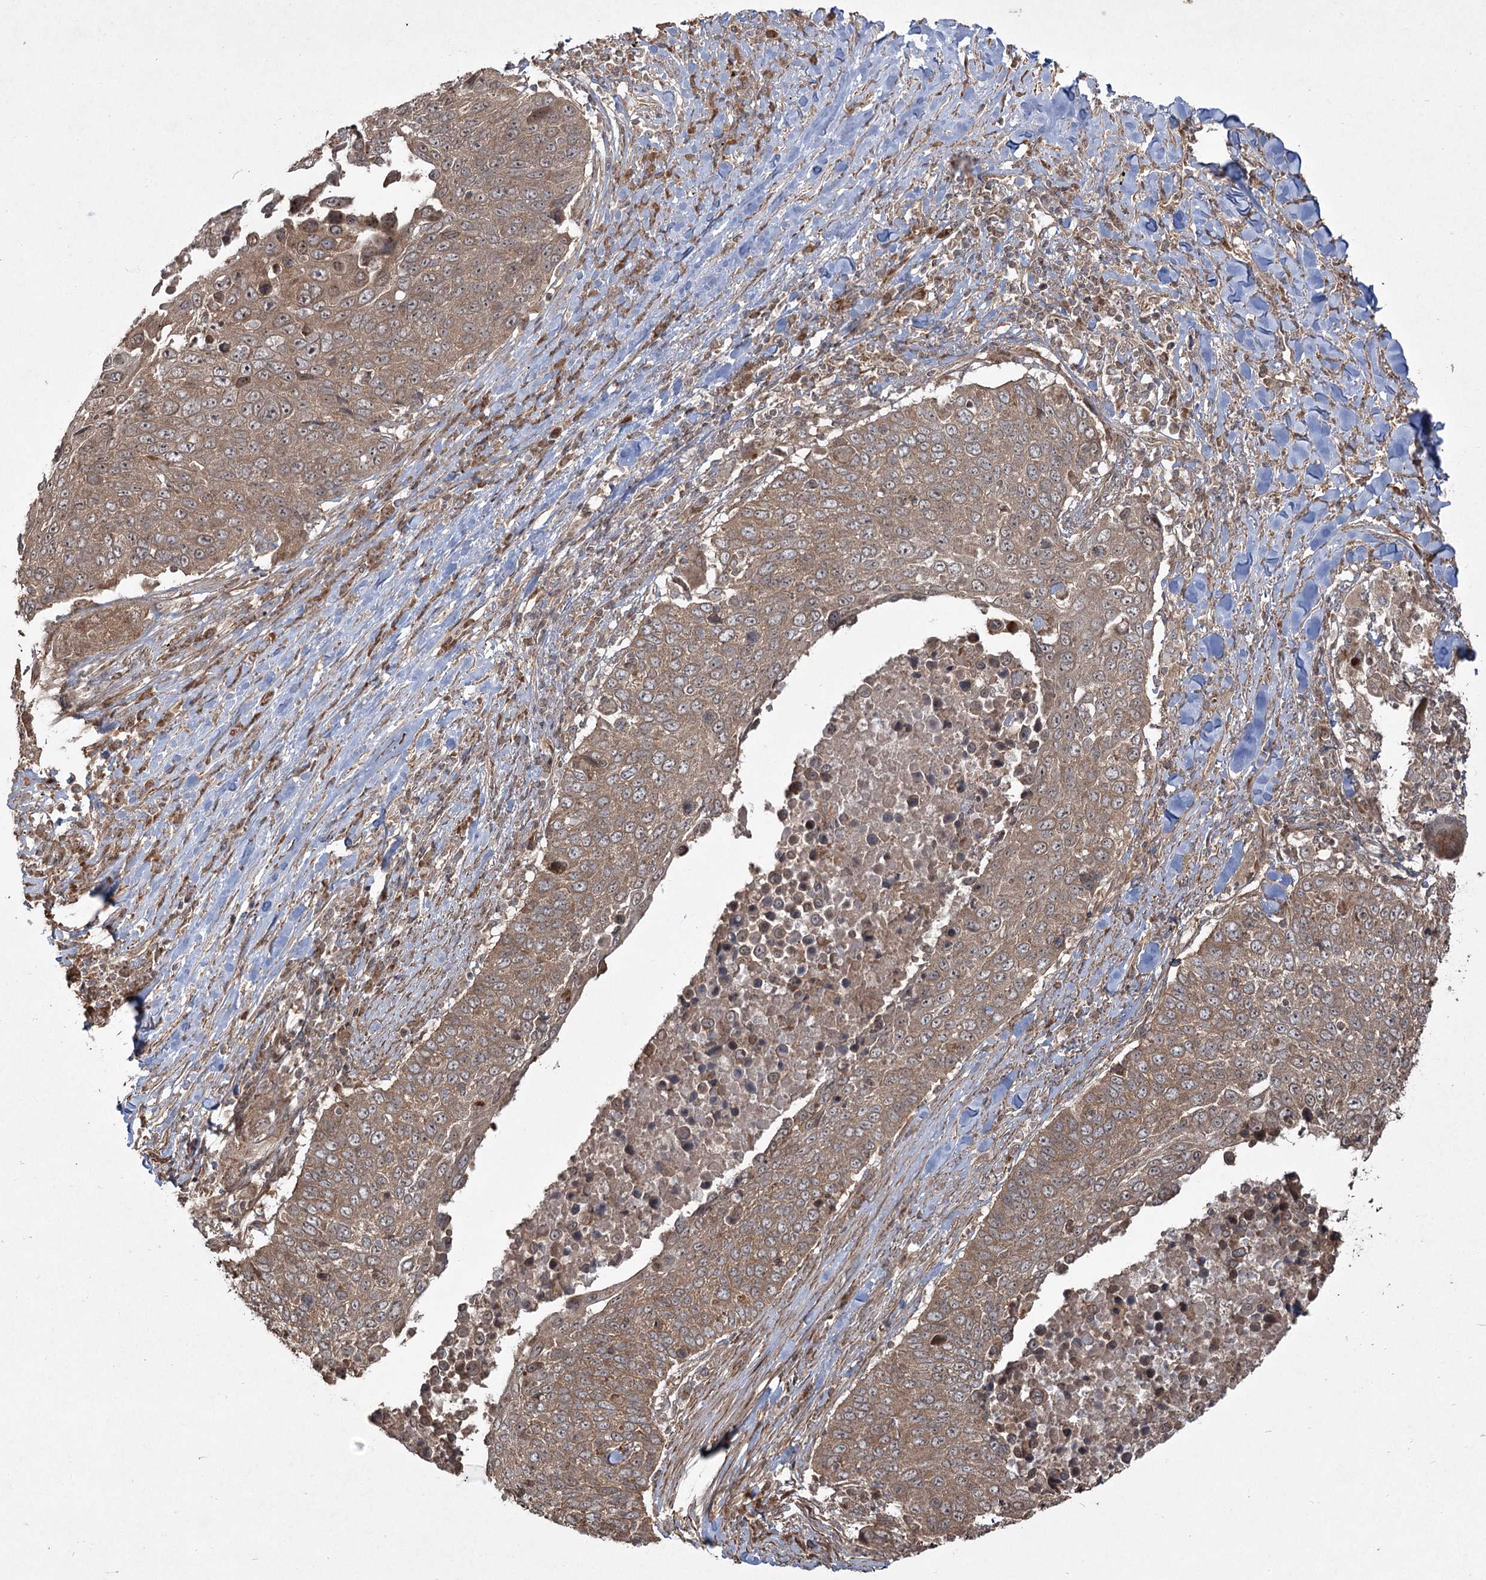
{"staining": {"intensity": "moderate", "quantity": ">75%", "location": "cytoplasmic/membranous,nuclear"}, "tissue": "lung cancer", "cell_type": "Tumor cells", "image_type": "cancer", "snomed": [{"axis": "morphology", "description": "Squamous cell carcinoma, NOS"}, {"axis": "topography", "description": "Lung"}], "caption": "IHC micrograph of squamous cell carcinoma (lung) stained for a protein (brown), which demonstrates medium levels of moderate cytoplasmic/membranous and nuclear staining in approximately >75% of tumor cells.", "gene": "CPLANE1", "patient": {"sex": "male", "age": 66}}